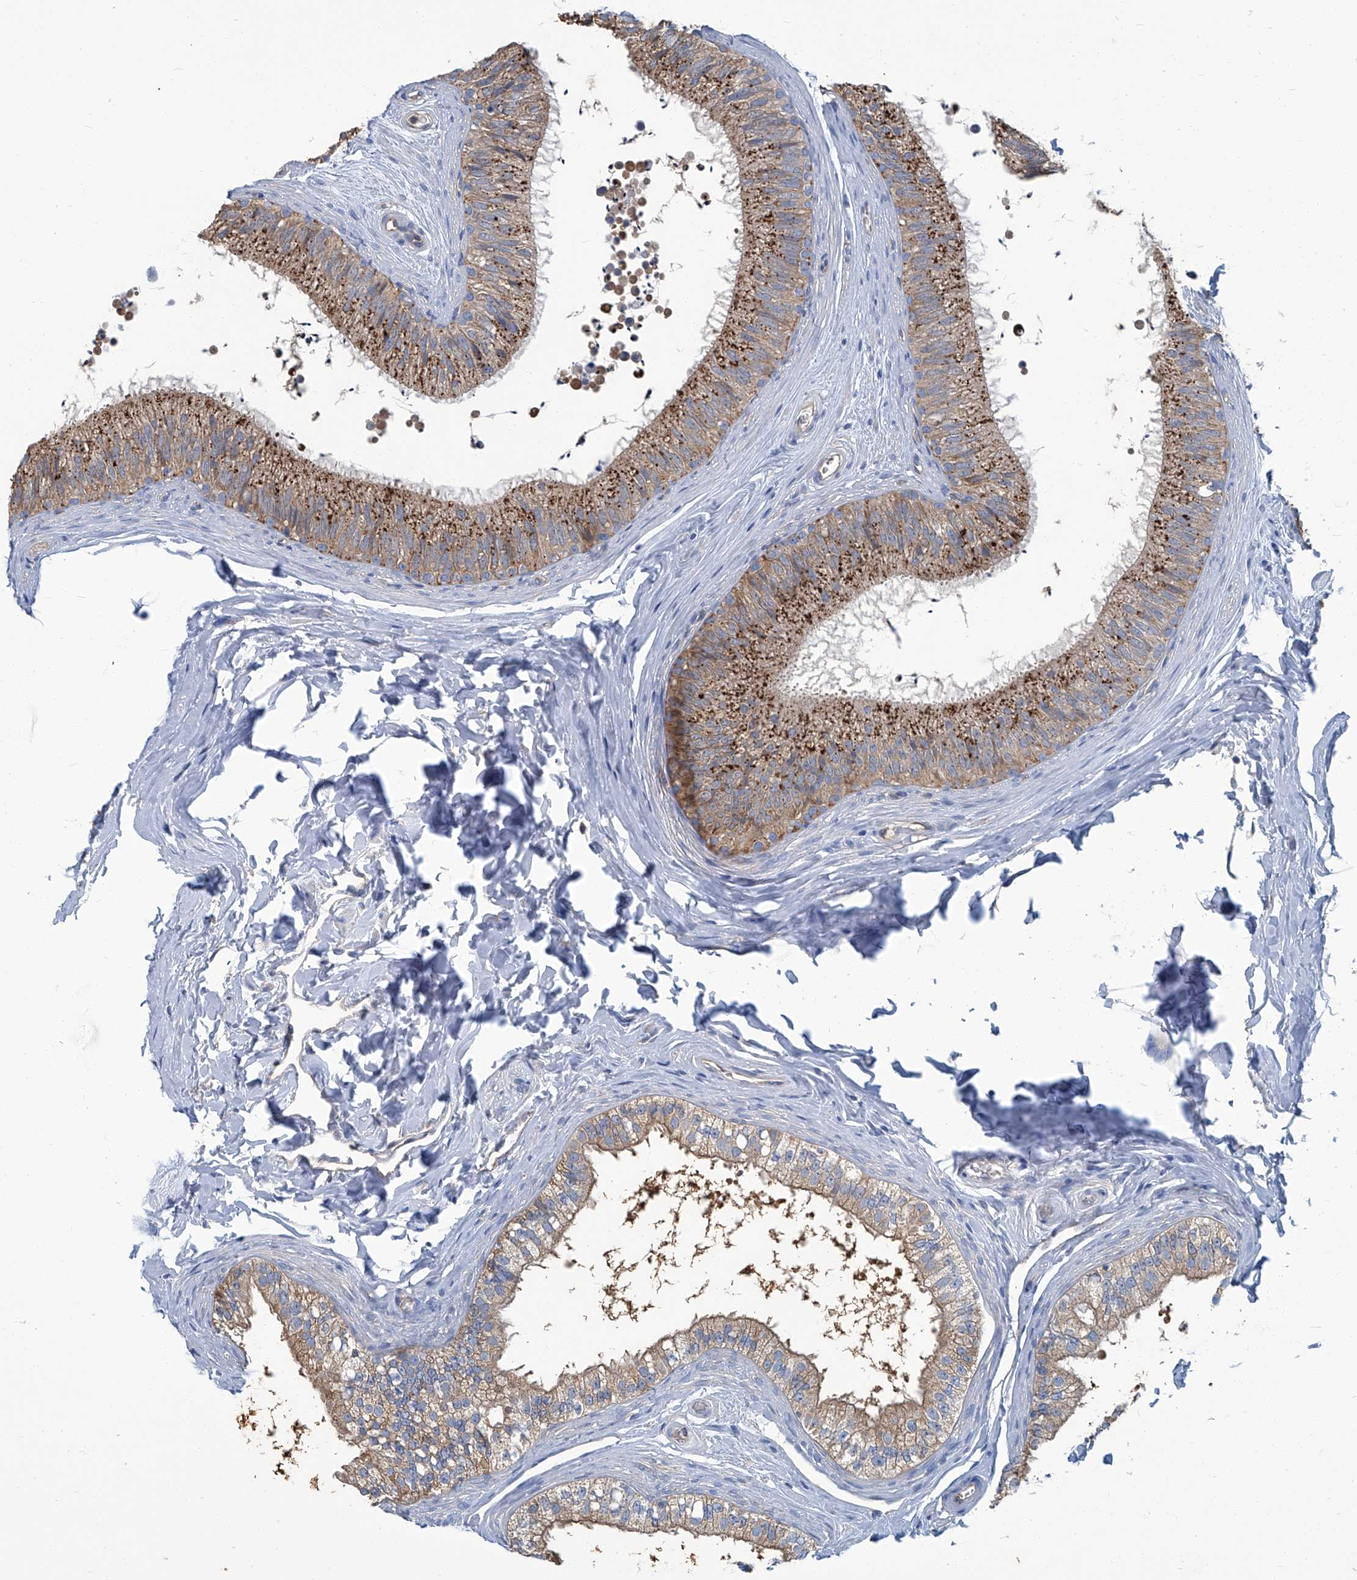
{"staining": {"intensity": "moderate", "quantity": ">75%", "location": "cytoplasmic/membranous"}, "tissue": "epididymis", "cell_type": "Glandular cells", "image_type": "normal", "snomed": [{"axis": "morphology", "description": "Normal tissue, NOS"}, {"axis": "topography", "description": "Epididymis"}], "caption": "Immunohistochemical staining of unremarkable human epididymis exhibits moderate cytoplasmic/membranous protein staining in about >75% of glandular cells.", "gene": "PFKL", "patient": {"sex": "male", "age": 29}}